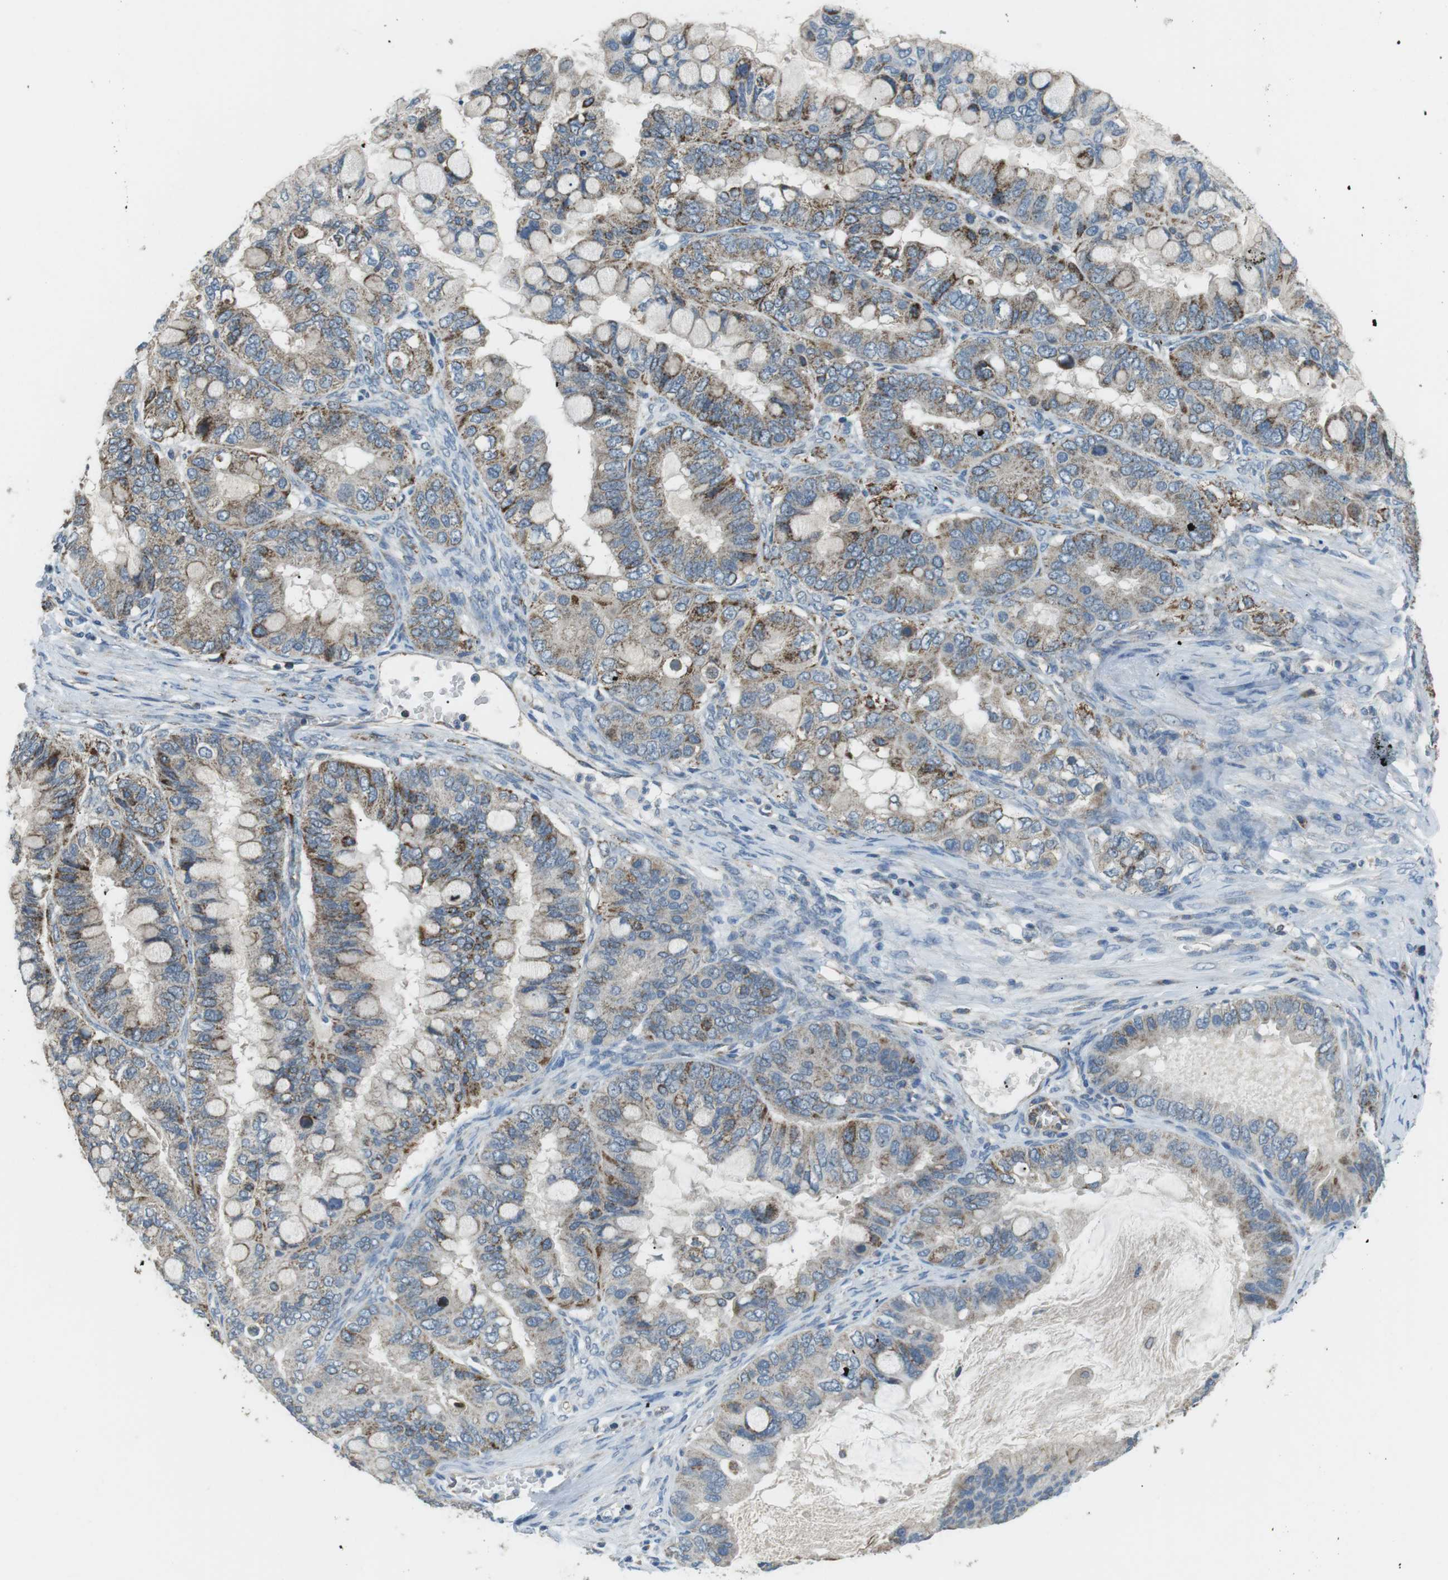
{"staining": {"intensity": "moderate", "quantity": "25%-75%", "location": "cytoplasmic/membranous"}, "tissue": "ovarian cancer", "cell_type": "Tumor cells", "image_type": "cancer", "snomed": [{"axis": "morphology", "description": "Cystadenocarcinoma, mucinous, NOS"}, {"axis": "topography", "description": "Ovary"}], "caption": "Immunohistochemistry (IHC) photomicrograph of neoplastic tissue: human ovarian mucinous cystadenocarcinoma stained using IHC displays medium levels of moderate protein expression localized specifically in the cytoplasmic/membranous of tumor cells, appearing as a cytoplasmic/membranous brown color.", "gene": "BACE1", "patient": {"sex": "female", "age": 80}}